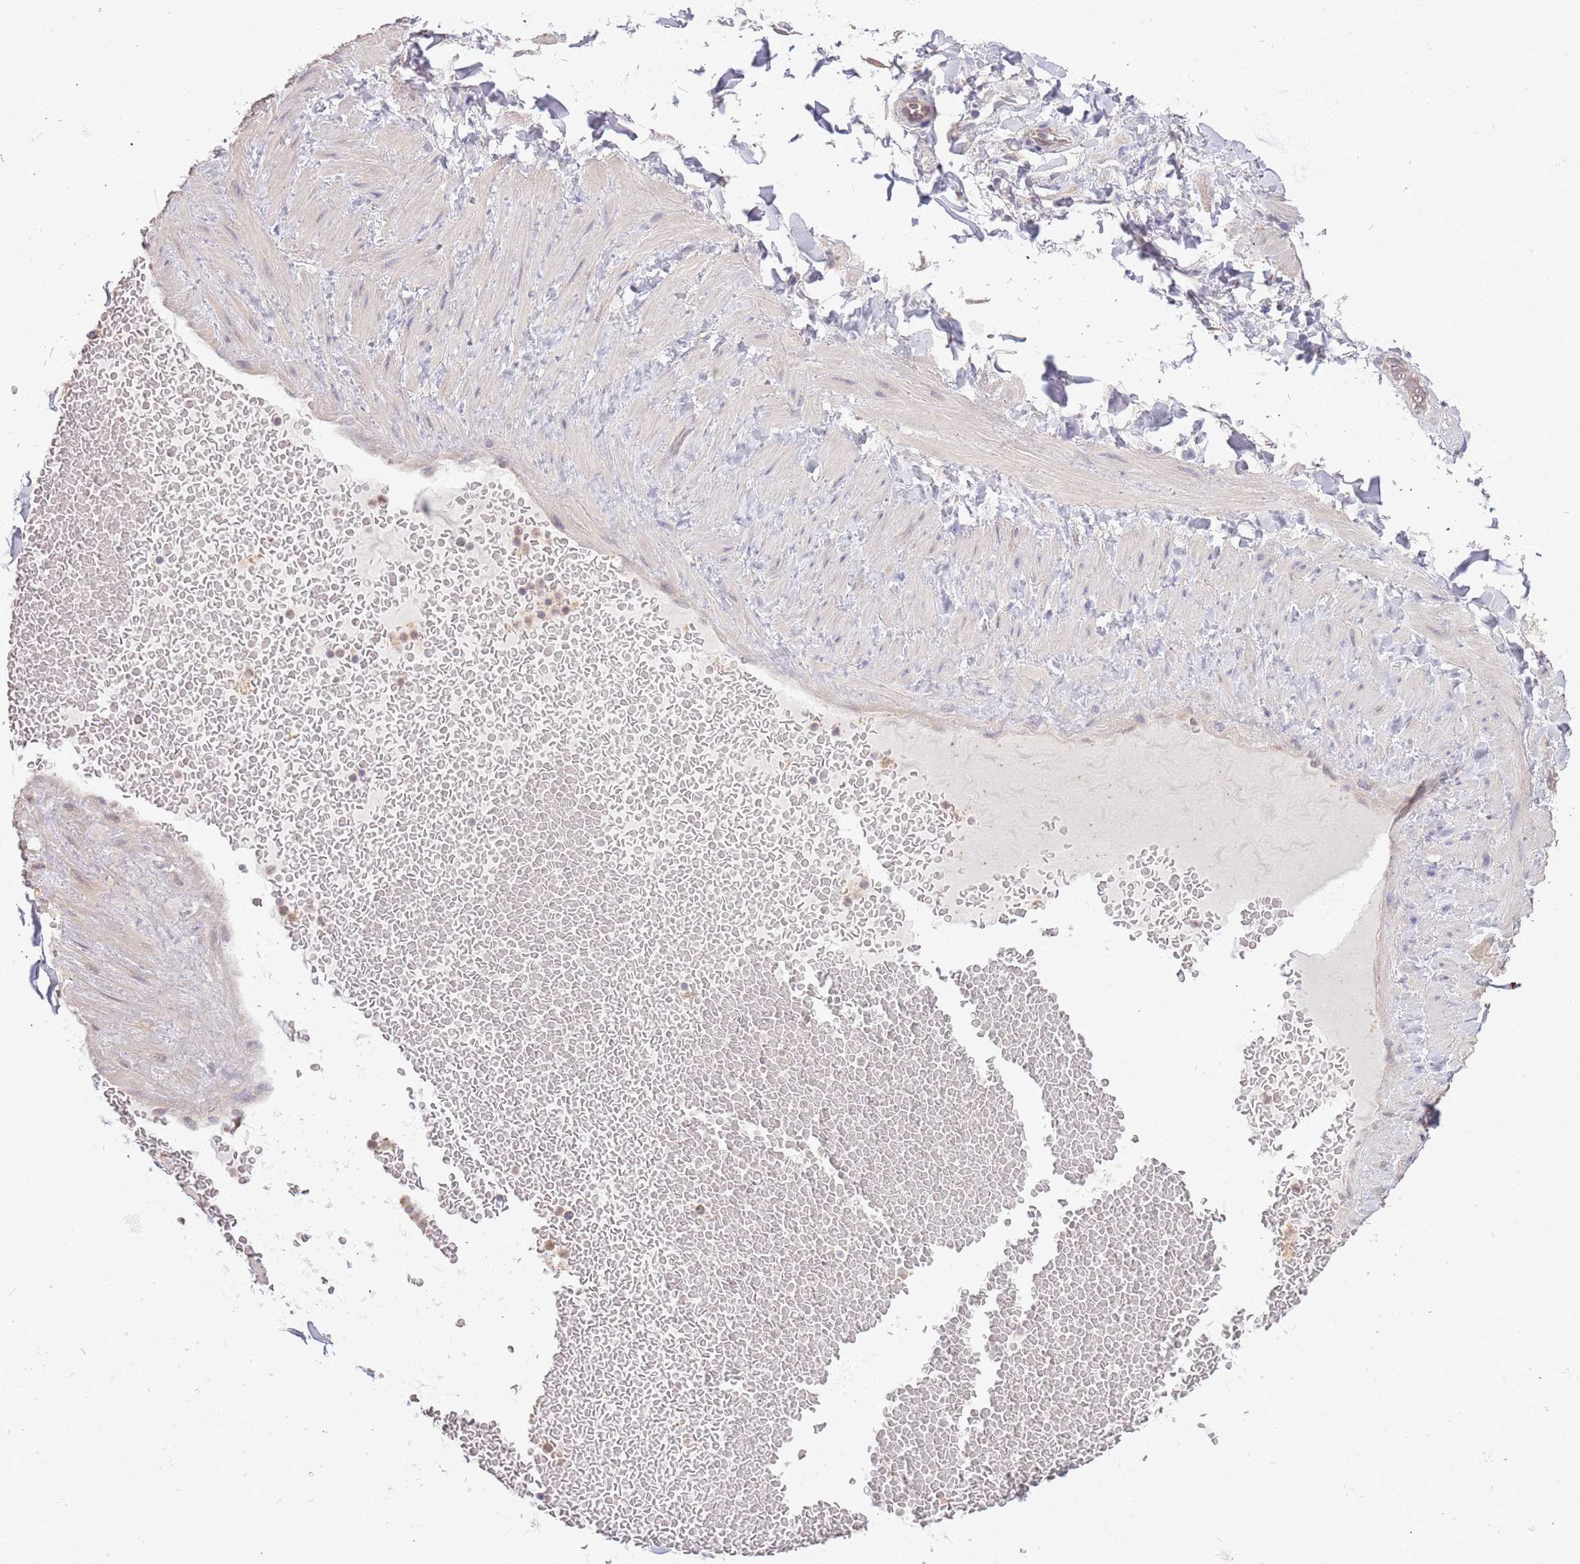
{"staining": {"intensity": "negative", "quantity": "none", "location": "none"}, "tissue": "adipose tissue", "cell_type": "Adipocytes", "image_type": "normal", "snomed": [{"axis": "morphology", "description": "Normal tissue, NOS"}, {"axis": "topography", "description": "Soft tissue"}, {"axis": "topography", "description": "Vascular tissue"}], "caption": "High power microscopy histopathology image of an IHC histopathology image of normal adipose tissue, revealing no significant positivity in adipocytes. (Immunohistochemistry, brightfield microscopy, high magnification).", "gene": "AP5S1", "patient": {"sex": "male", "age": 54}}